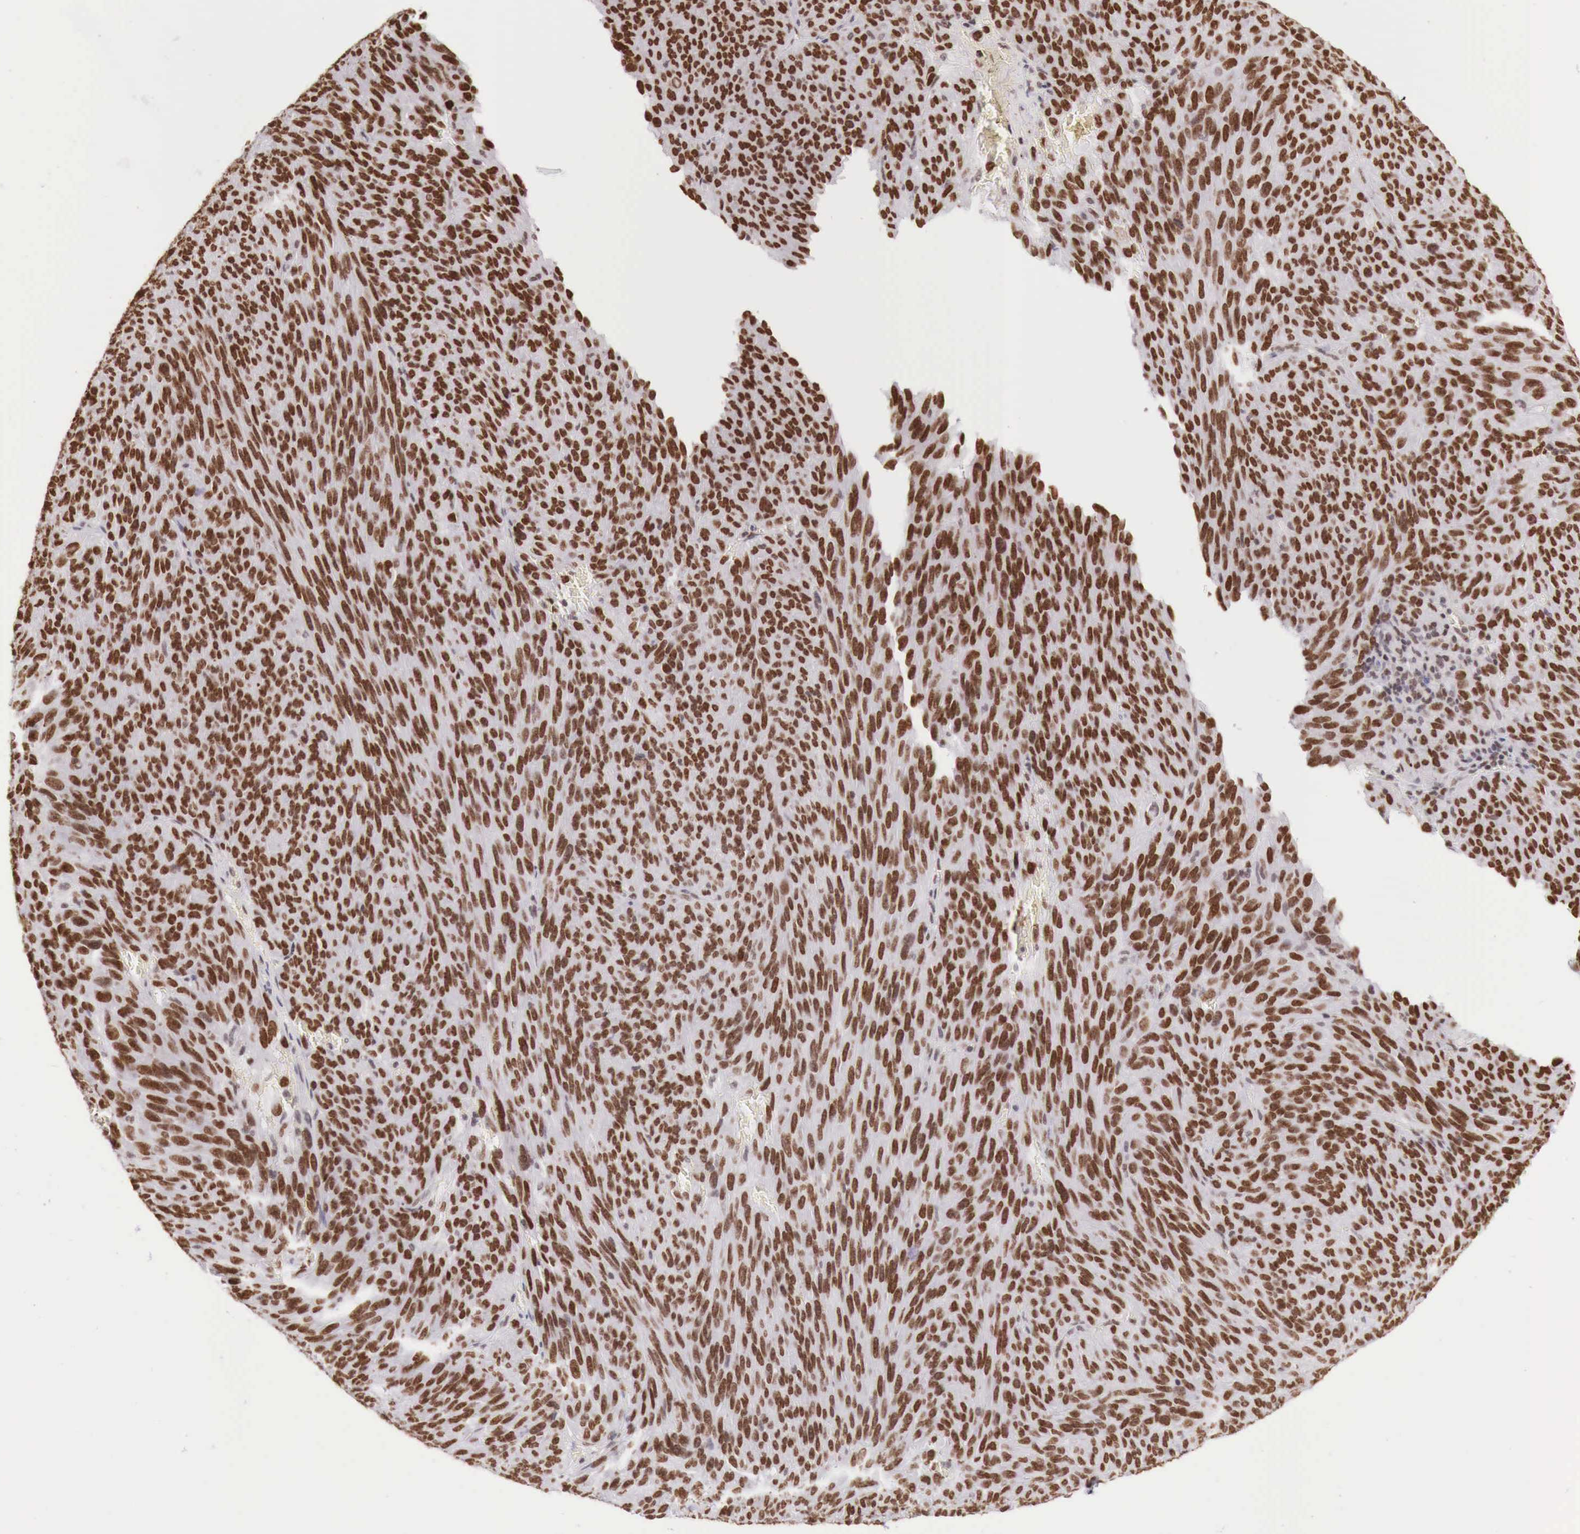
{"staining": {"intensity": "strong", "quantity": ">75%", "location": "nuclear"}, "tissue": "melanoma", "cell_type": "Tumor cells", "image_type": "cancer", "snomed": [{"axis": "morphology", "description": "Malignant melanoma, NOS"}, {"axis": "topography", "description": "Skin"}], "caption": "Tumor cells reveal high levels of strong nuclear expression in approximately >75% of cells in human malignant melanoma. Immunohistochemistry stains the protein of interest in brown and the nuclei are stained blue.", "gene": "PHF14", "patient": {"sex": "male", "age": 76}}